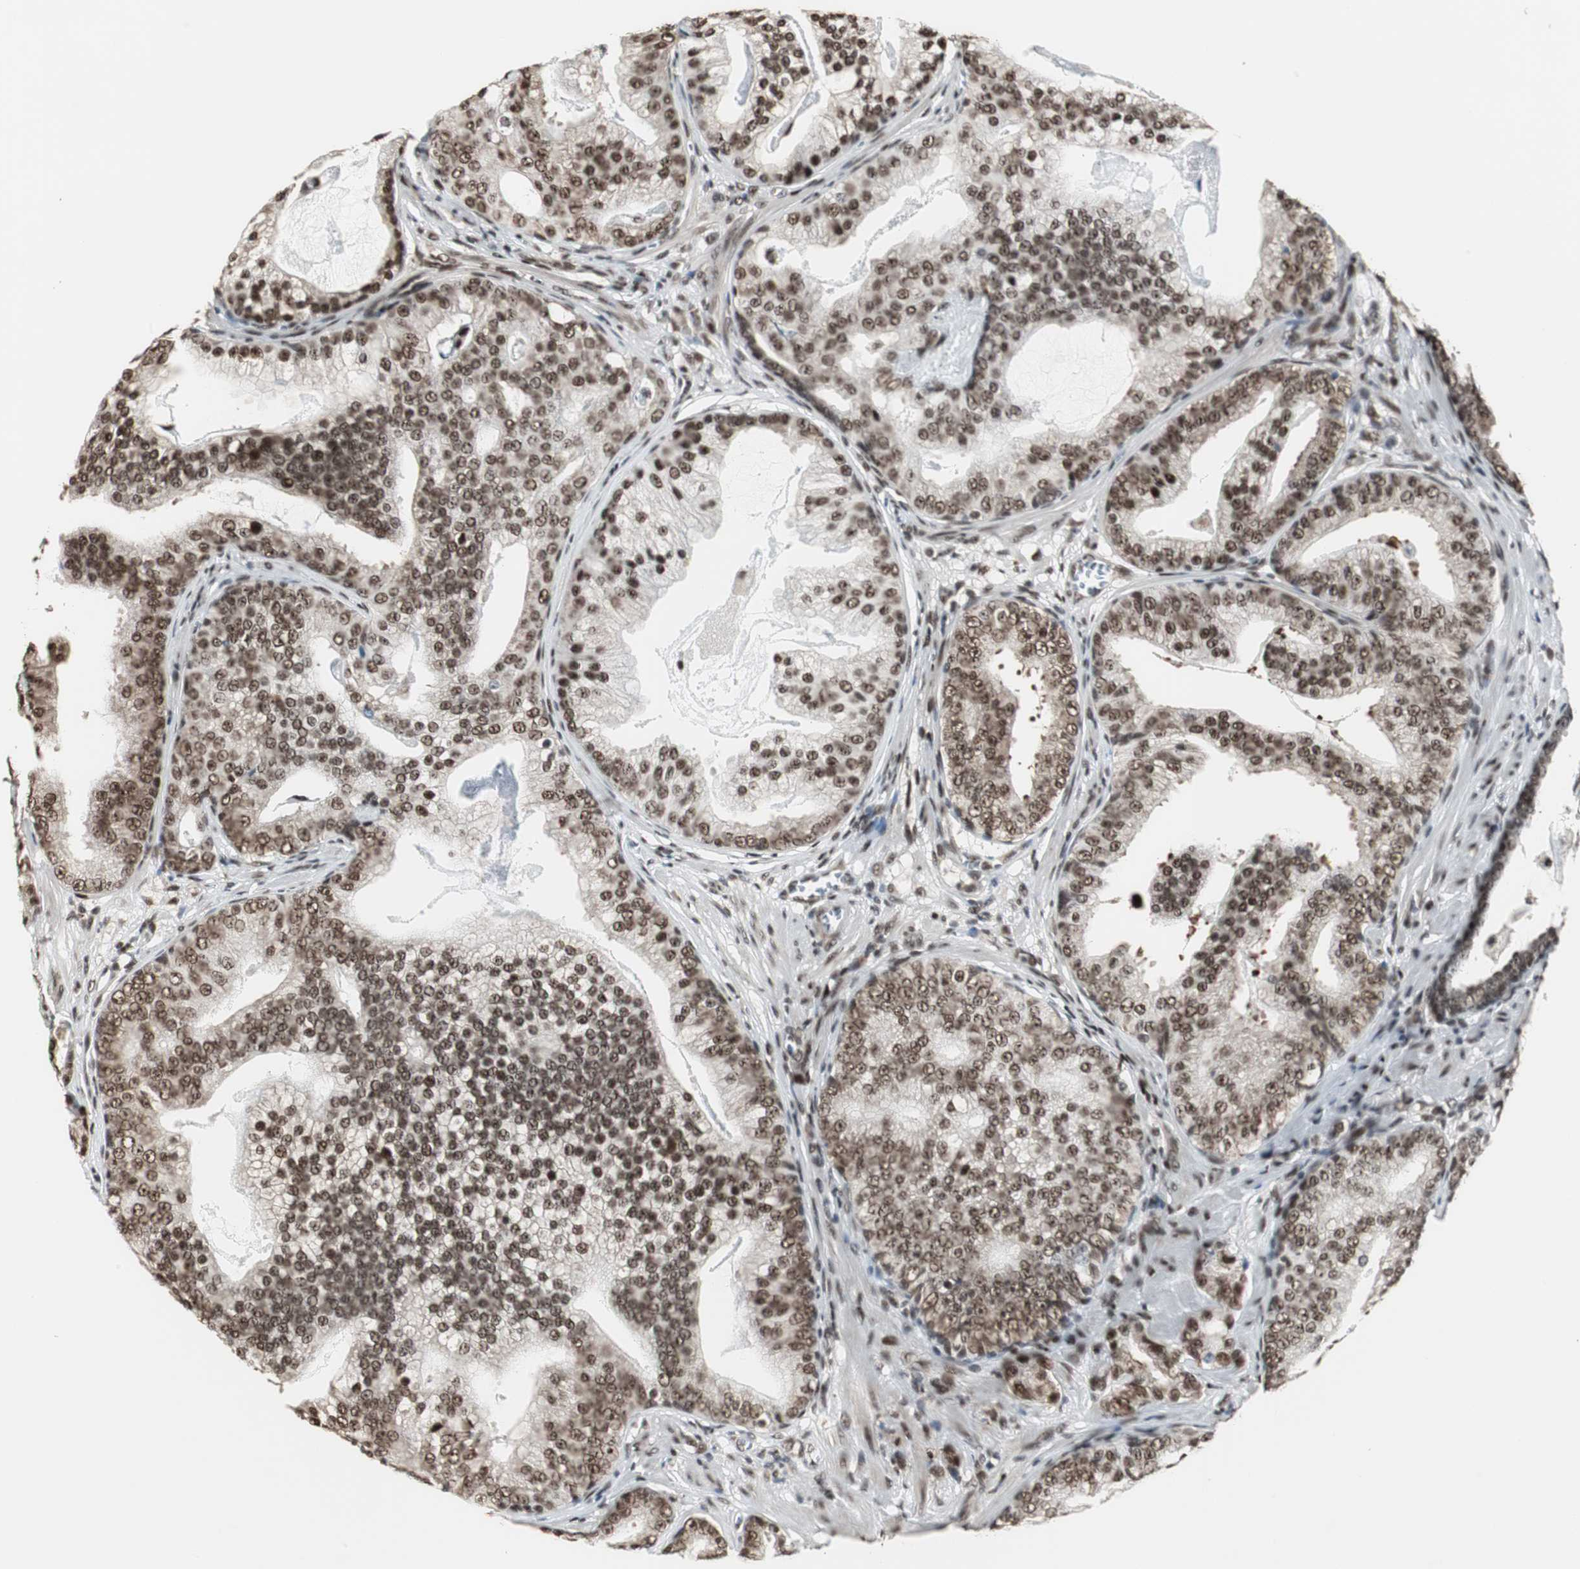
{"staining": {"intensity": "strong", "quantity": ">75%", "location": "nuclear"}, "tissue": "prostate cancer", "cell_type": "Tumor cells", "image_type": "cancer", "snomed": [{"axis": "morphology", "description": "Adenocarcinoma, Low grade"}, {"axis": "topography", "description": "Prostate"}], "caption": "Immunohistochemical staining of human prostate adenocarcinoma (low-grade) shows high levels of strong nuclear protein staining in about >75% of tumor cells.", "gene": "CDK9", "patient": {"sex": "male", "age": 58}}